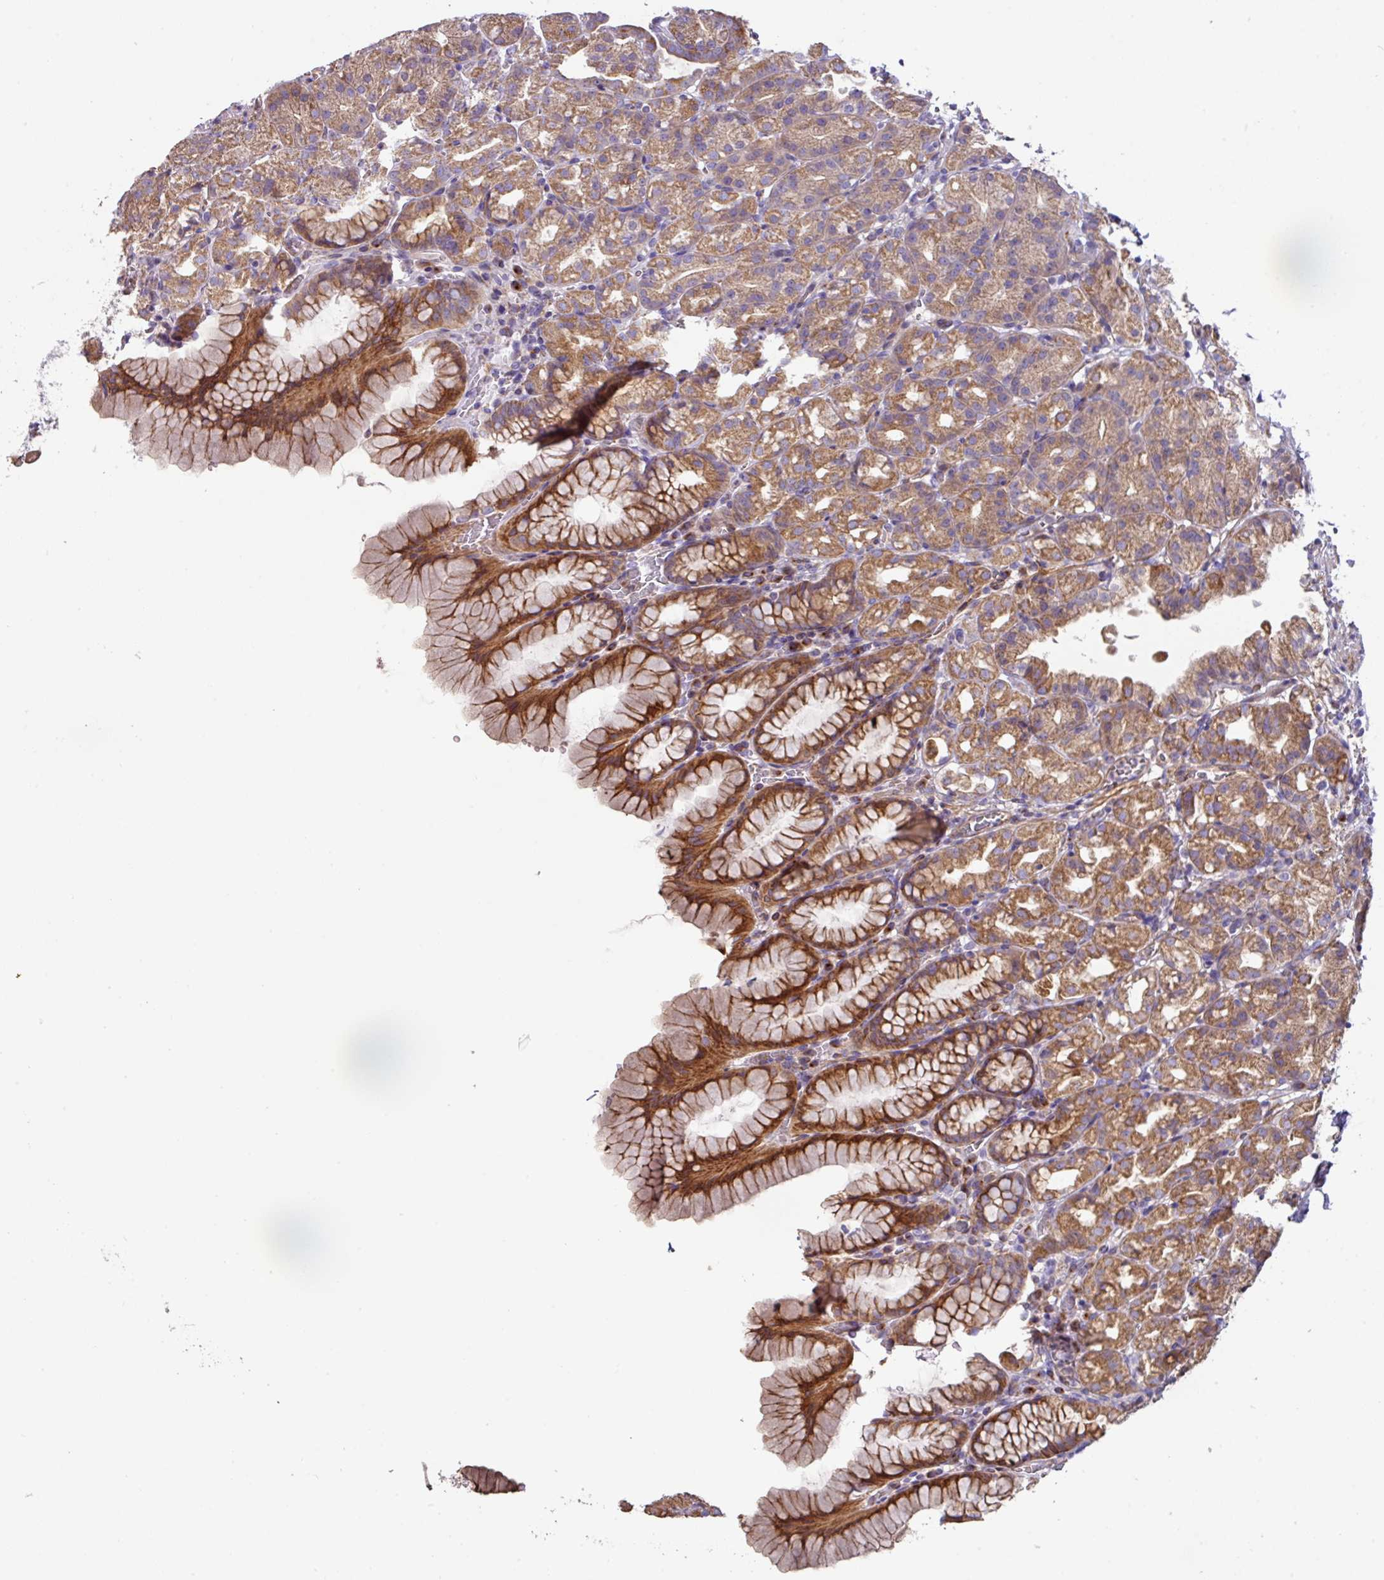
{"staining": {"intensity": "moderate", "quantity": ">75%", "location": "cytoplasmic/membranous"}, "tissue": "stomach", "cell_type": "Glandular cells", "image_type": "normal", "snomed": [{"axis": "morphology", "description": "Normal tissue, NOS"}, {"axis": "topography", "description": "Stomach, upper"}], "caption": "There is medium levels of moderate cytoplasmic/membranous expression in glandular cells of benign stomach, as demonstrated by immunohistochemical staining (brown color).", "gene": "MRRF", "patient": {"sex": "female", "age": 81}}